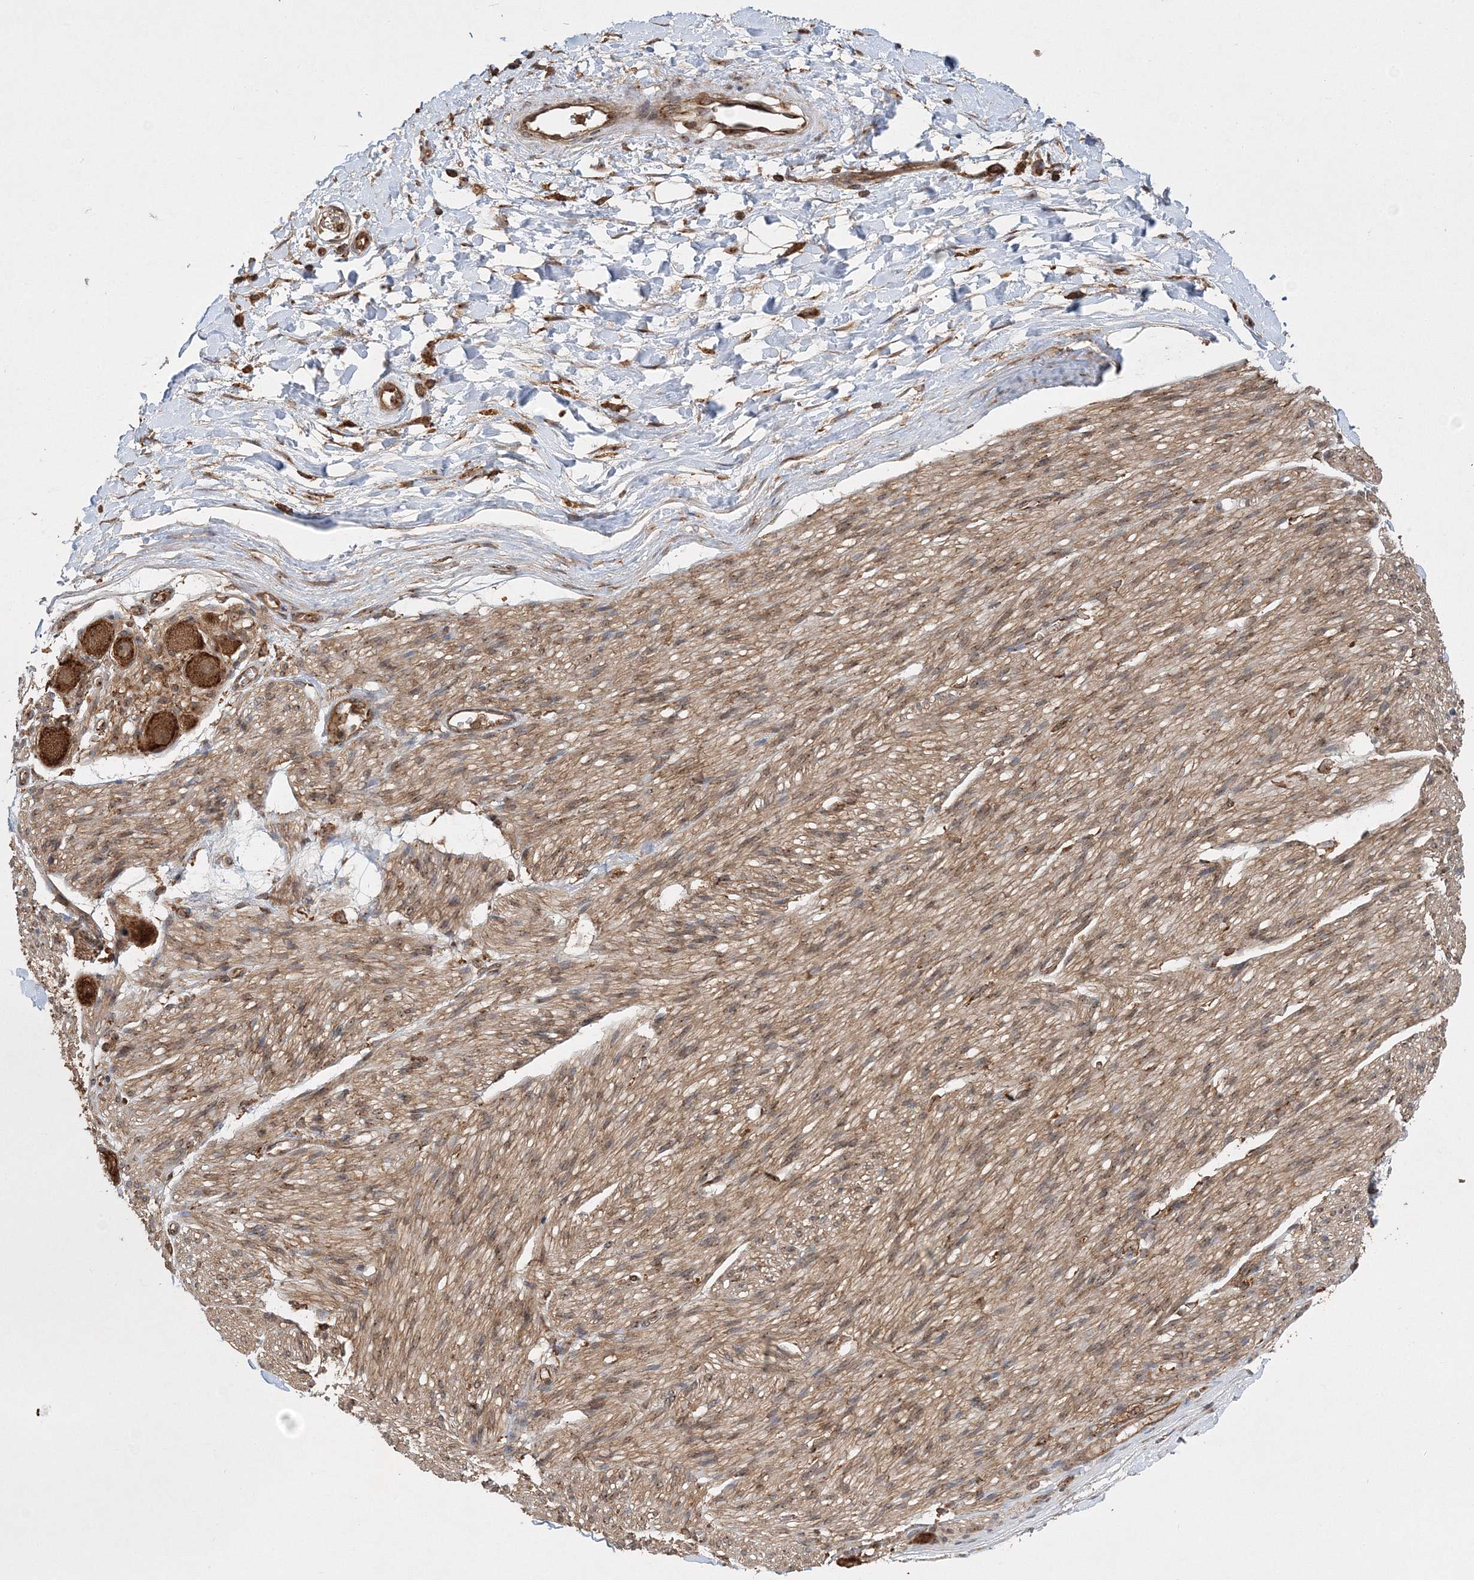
{"staining": {"intensity": "moderate", "quantity": ">75%", "location": "cytoplasmic/membranous"}, "tissue": "adipose tissue", "cell_type": "Adipocytes", "image_type": "normal", "snomed": [{"axis": "morphology", "description": "Normal tissue, NOS"}, {"axis": "topography", "description": "Kidney"}, {"axis": "topography", "description": "Peripheral nerve tissue"}], "caption": "An immunohistochemistry (IHC) image of unremarkable tissue is shown. Protein staining in brown shows moderate cytoplasmic/membranous positivity in adipose tissue within adipocytes.", "gene": "WDR37", "patient": {"sex": "male", "age": 7}}